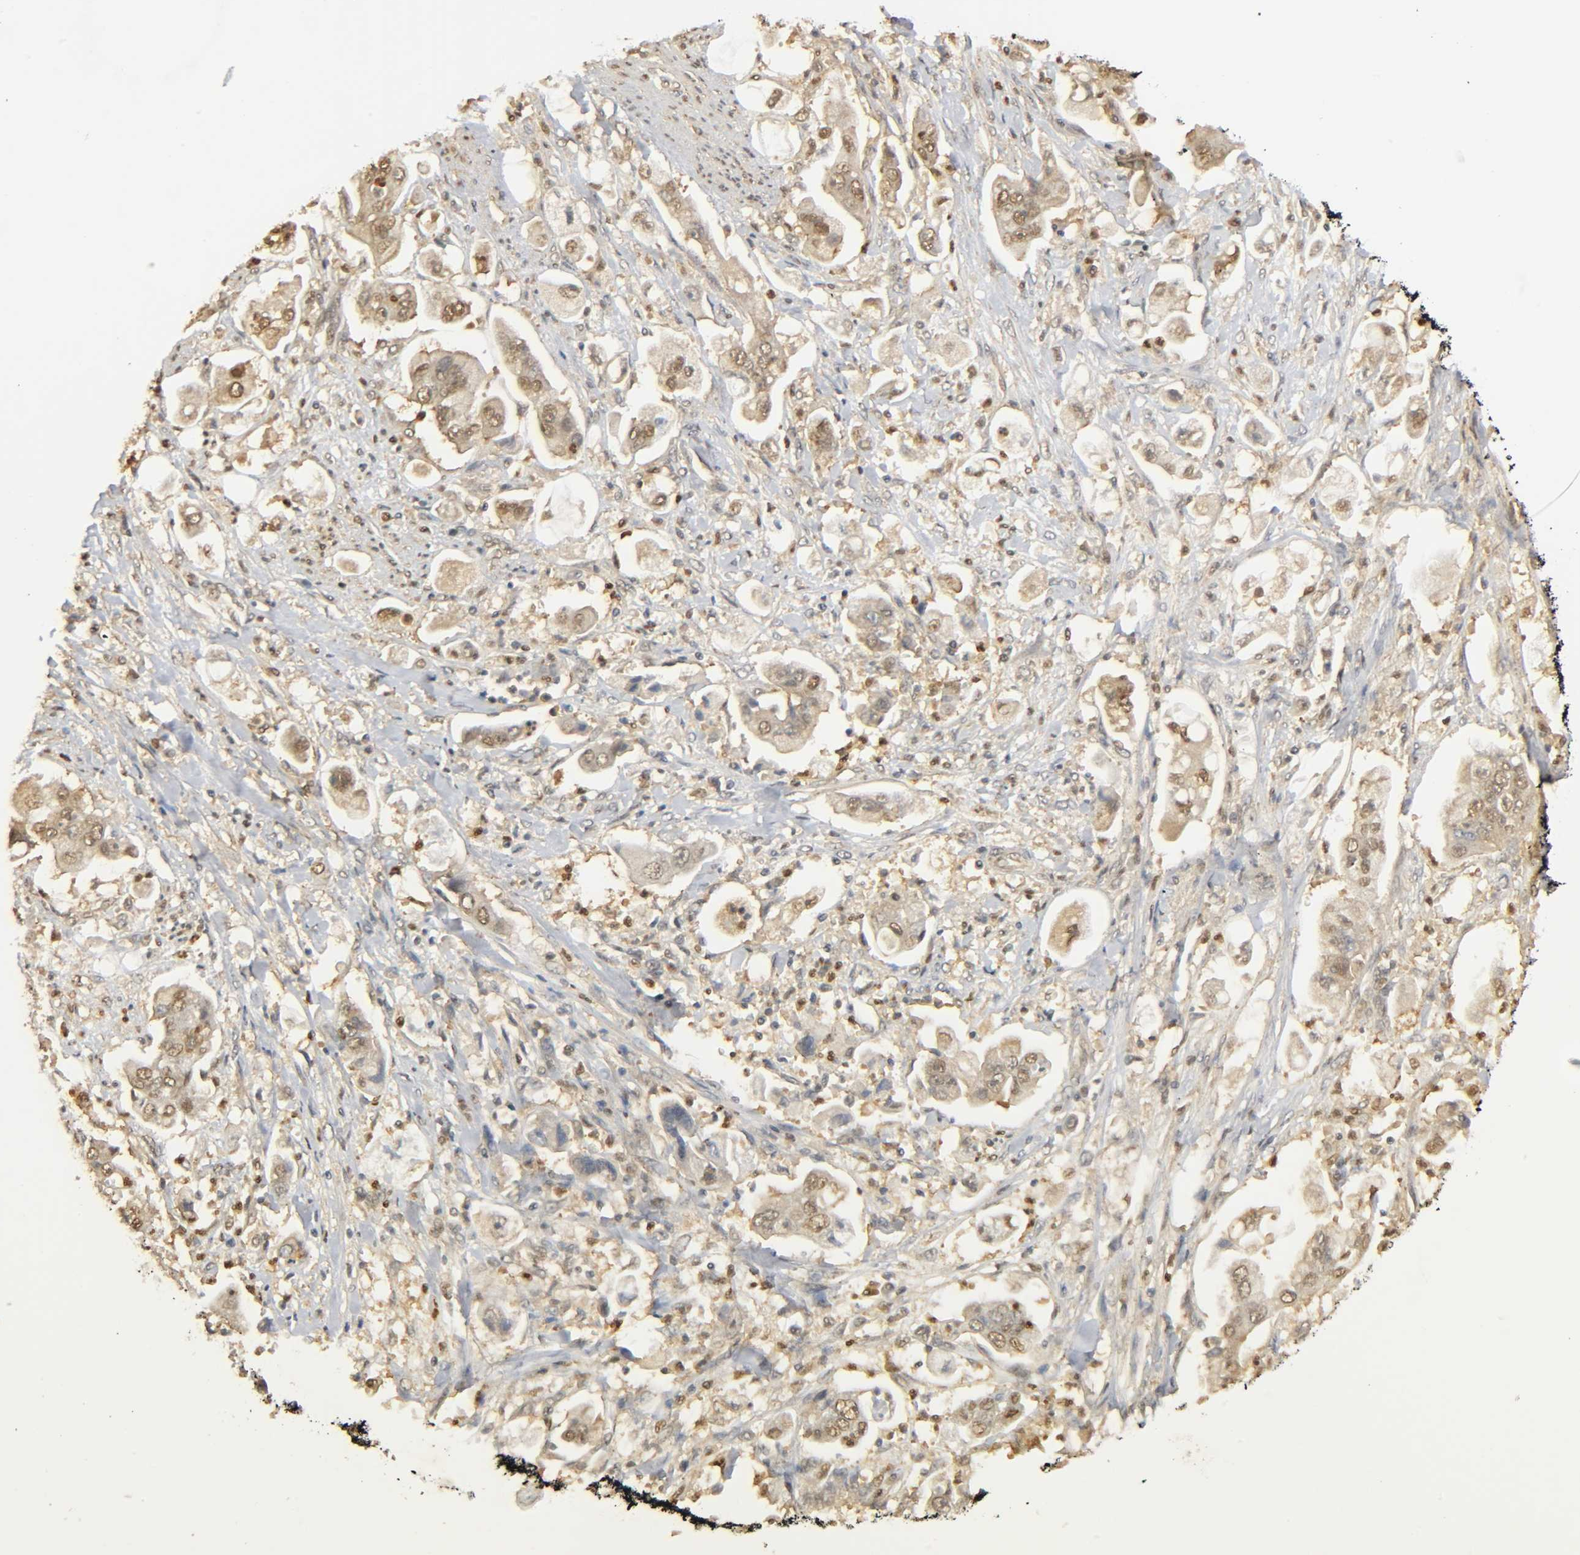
{"staining": {"intensity": "weak", "quantity": ">75%", "location": "cytoplasmic/membranous,nuclear"}, "tissue": "stomach cancer", "cell_type": "Tumor cells", "image_type": "cancer", "snomed": [{"axis": "morphology", "description": "Adenocarcinoma, NOS"}, {"axis": "topography", "description": "Stomach"}], "caption": "High-power microscopy captured an immunohistochemistry photomicrograph of adenocarcinoma (stomach), revealing weak cytoplasmic/membranous and nuclear expression in about >75% of tumor cells. (DAB IHC with brightfield microscopy, high magnification).", "gene": "ZFPM2", "patient": {"sex": "male", "age": 62}}